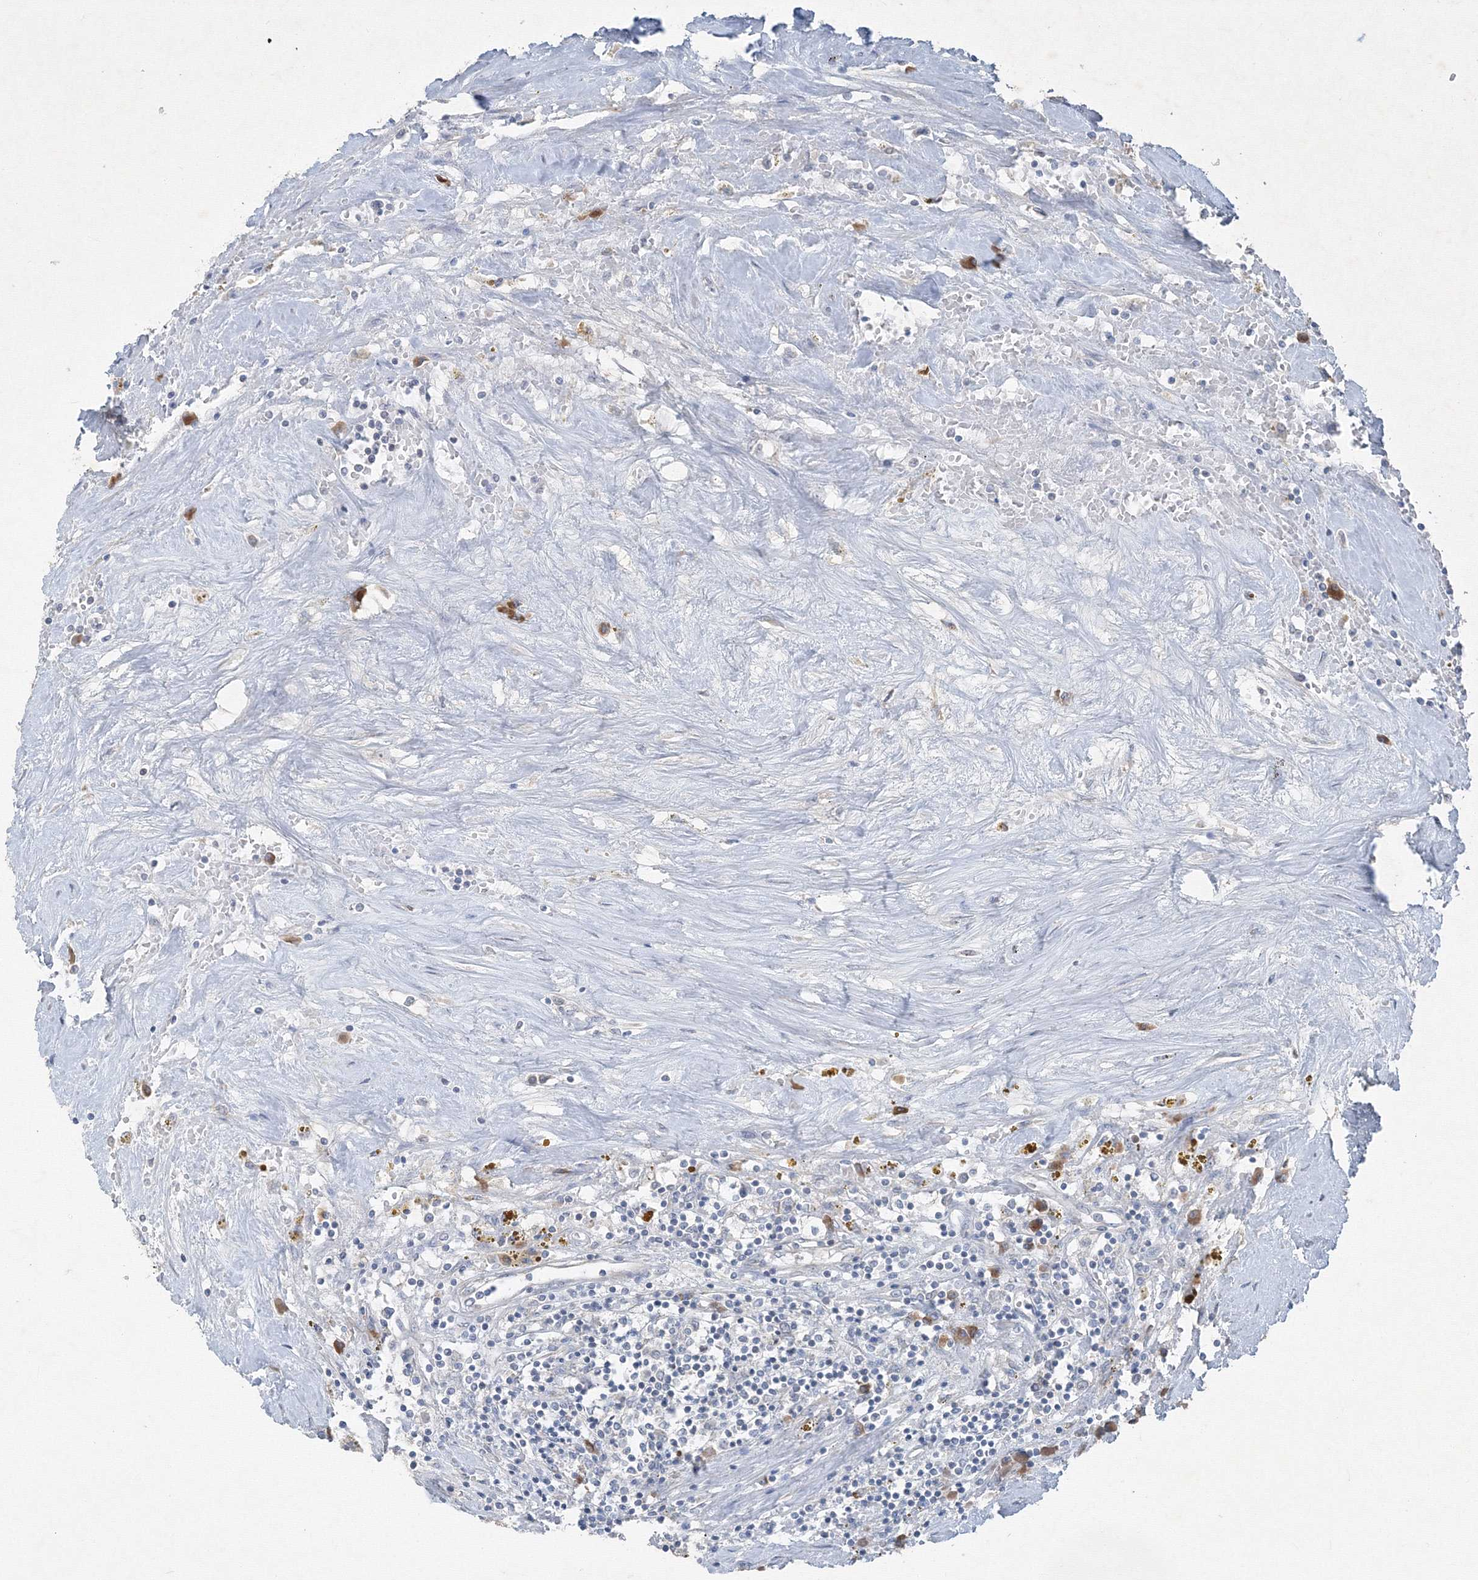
{"staining": {"intensity": "negative", "quantity": "none", "location": "none"}, "tissue": "renal cancer", "cell_type": "Tumor cells", "image_type": "cancer", "snomed": [{"axis": "morphology", "description": "Adenocarcinoma, NOS"}, {"axis": "topography", "description": "Kidney"}], "caption": "An immunohistochemistry image of renal cancer (adenocarcinoma) is shown. There is no staining in tumor cells of renal cancer (adenocarcinoma). (Brightfield microscopy of DAB immunohistochemistry (IHC) at high magnification).", "gene": "IFNAR1", "patient": {"sex": "male", "age": 56}}